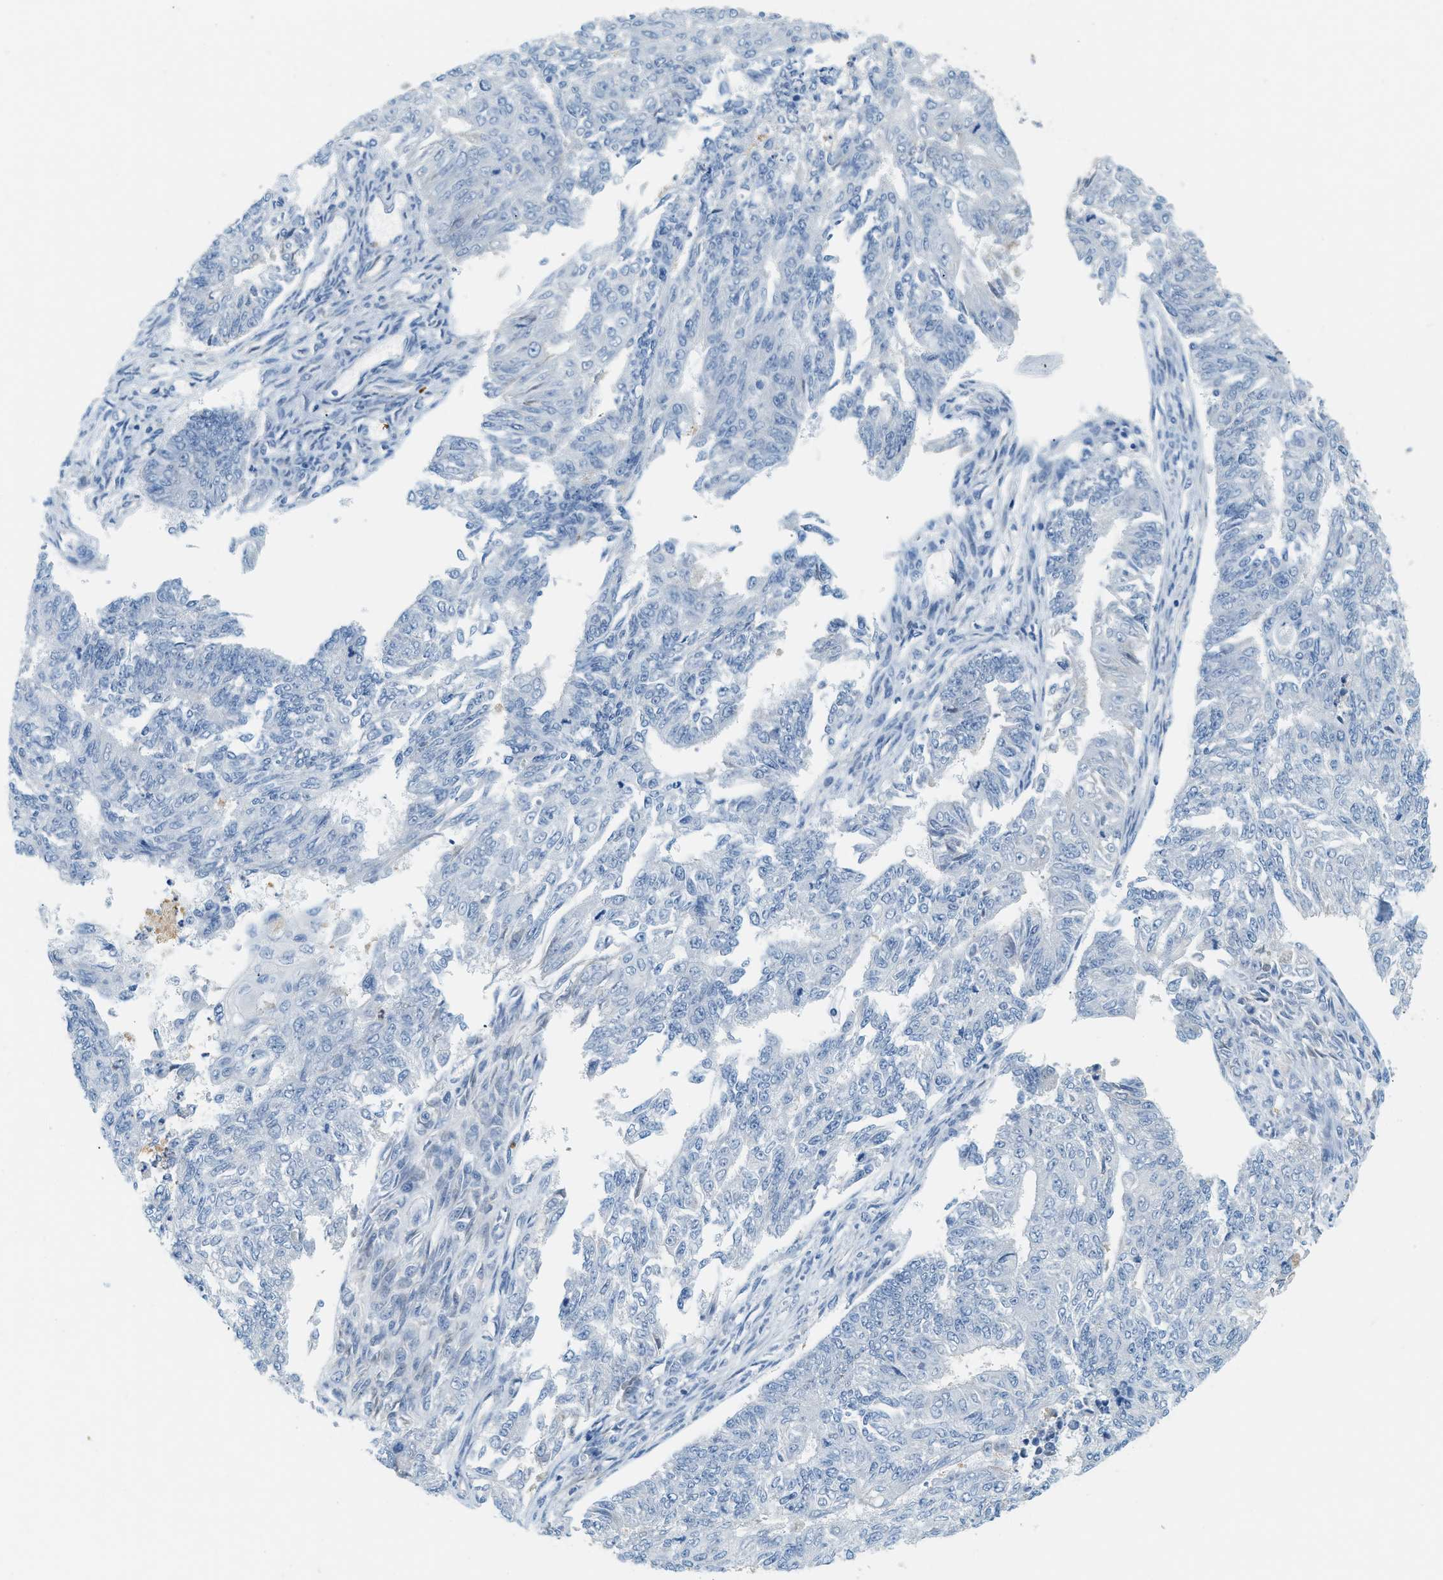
{"staining": {"intensity": "negative", "quantity": "none", "location": "none"}, "tissue": "endometrial cancer", "cell_type": "Tumor cells", "image_type": "cancer", "snomed": [{"axis": "morphology", "description": "Adenocarcinoma, NOS"}, {"axis": "topography", "description": "Endometrium"}], "caption": "Tumor cells show no significant staining in endometrial cancer (adenocarcinoma).", "gene": "LCN2", "patient": {"sex": "female", "age": 32}}